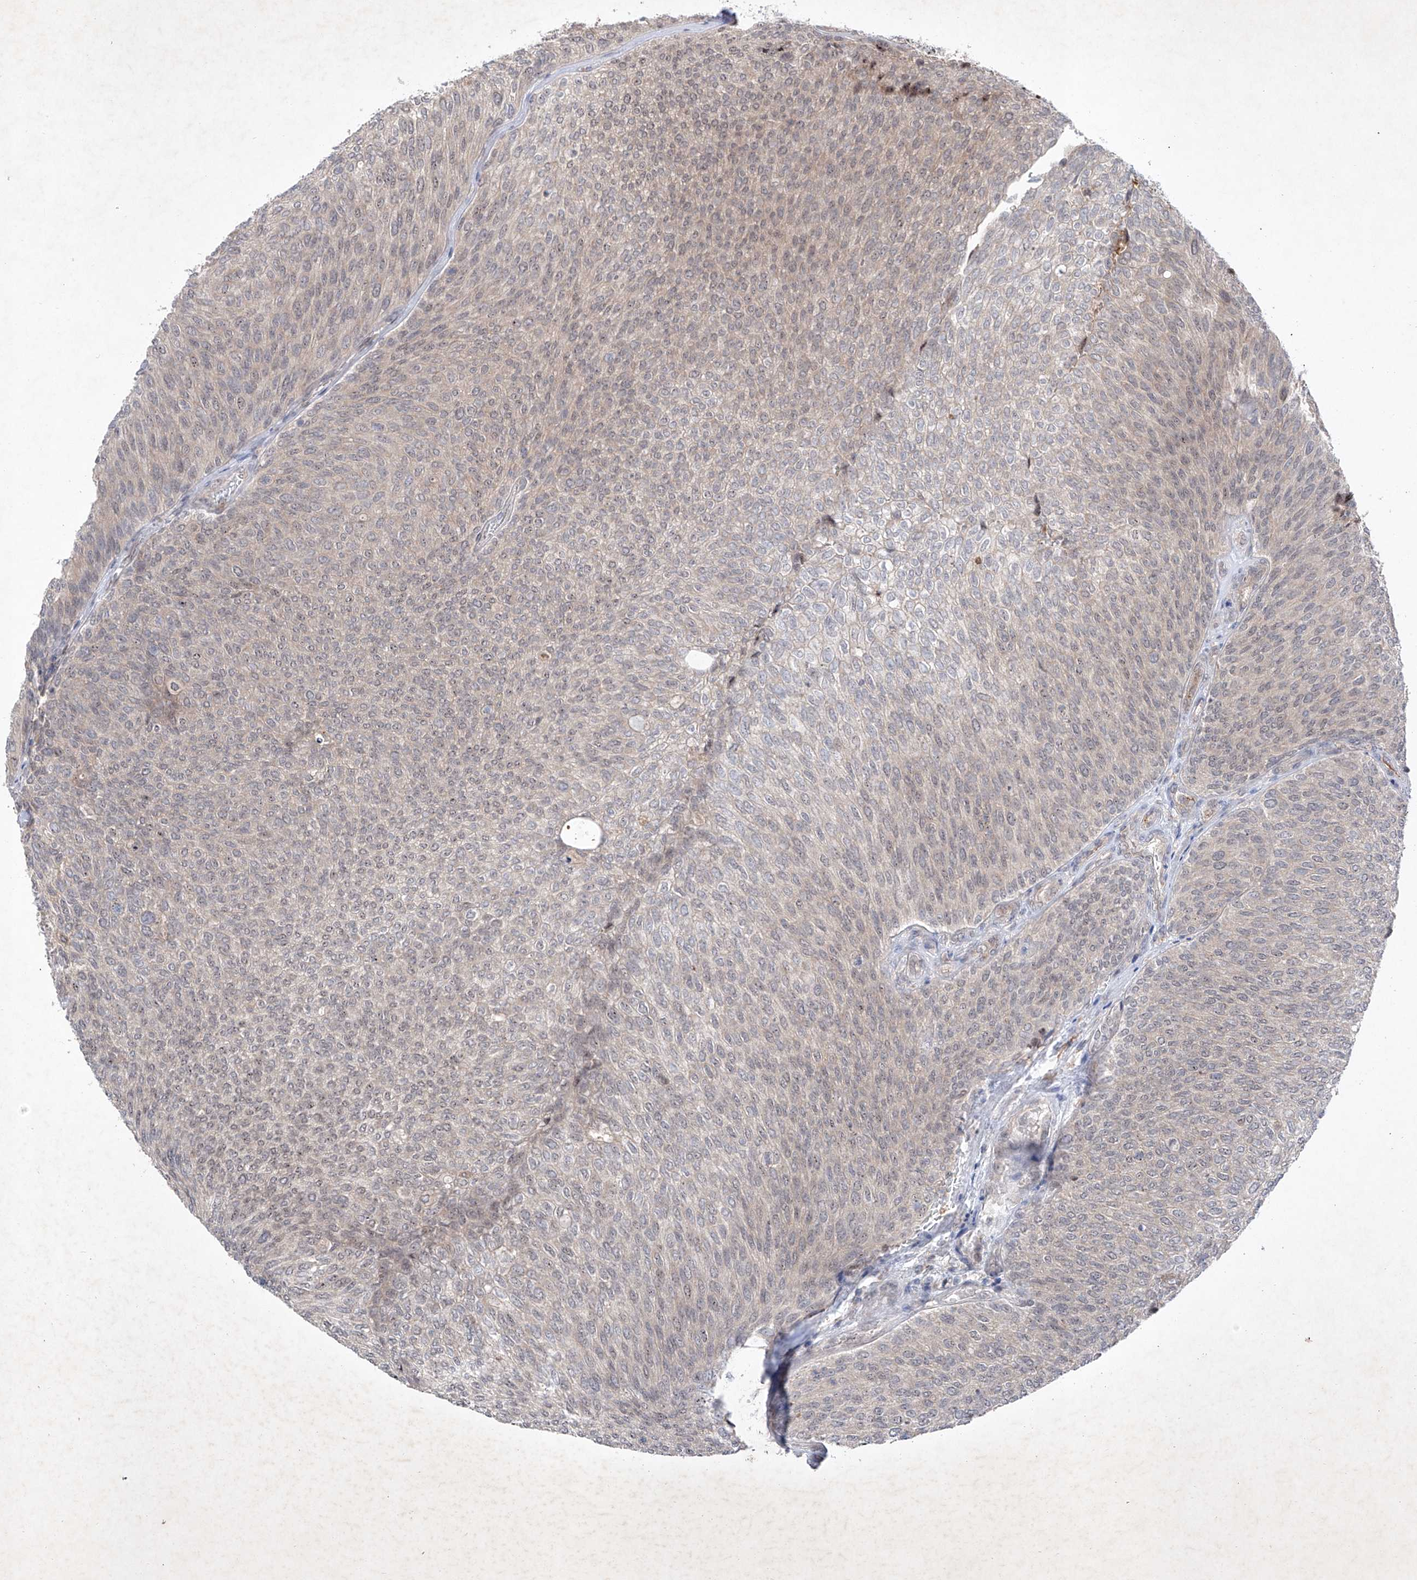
{"staining": {"intensity": "weak", "quantity": "<25%", "location": "nuclear"}, "tissue": "urothelial cancer", "cell_type": "Tumor cells", "image_type": "cancer", "snomed": [{"axis": "morphology", "description": "Urothelial carcinoma, Low grade"}, {"axis": "topography", "description": "Urinary bladder"}], "caption": "Immunohistochemical staining of low-grade urothelial carcinoma shows no significant expression in tumor cells.", "gene": "FAM135A", "patient": {"sex": "female", "age": 79}}